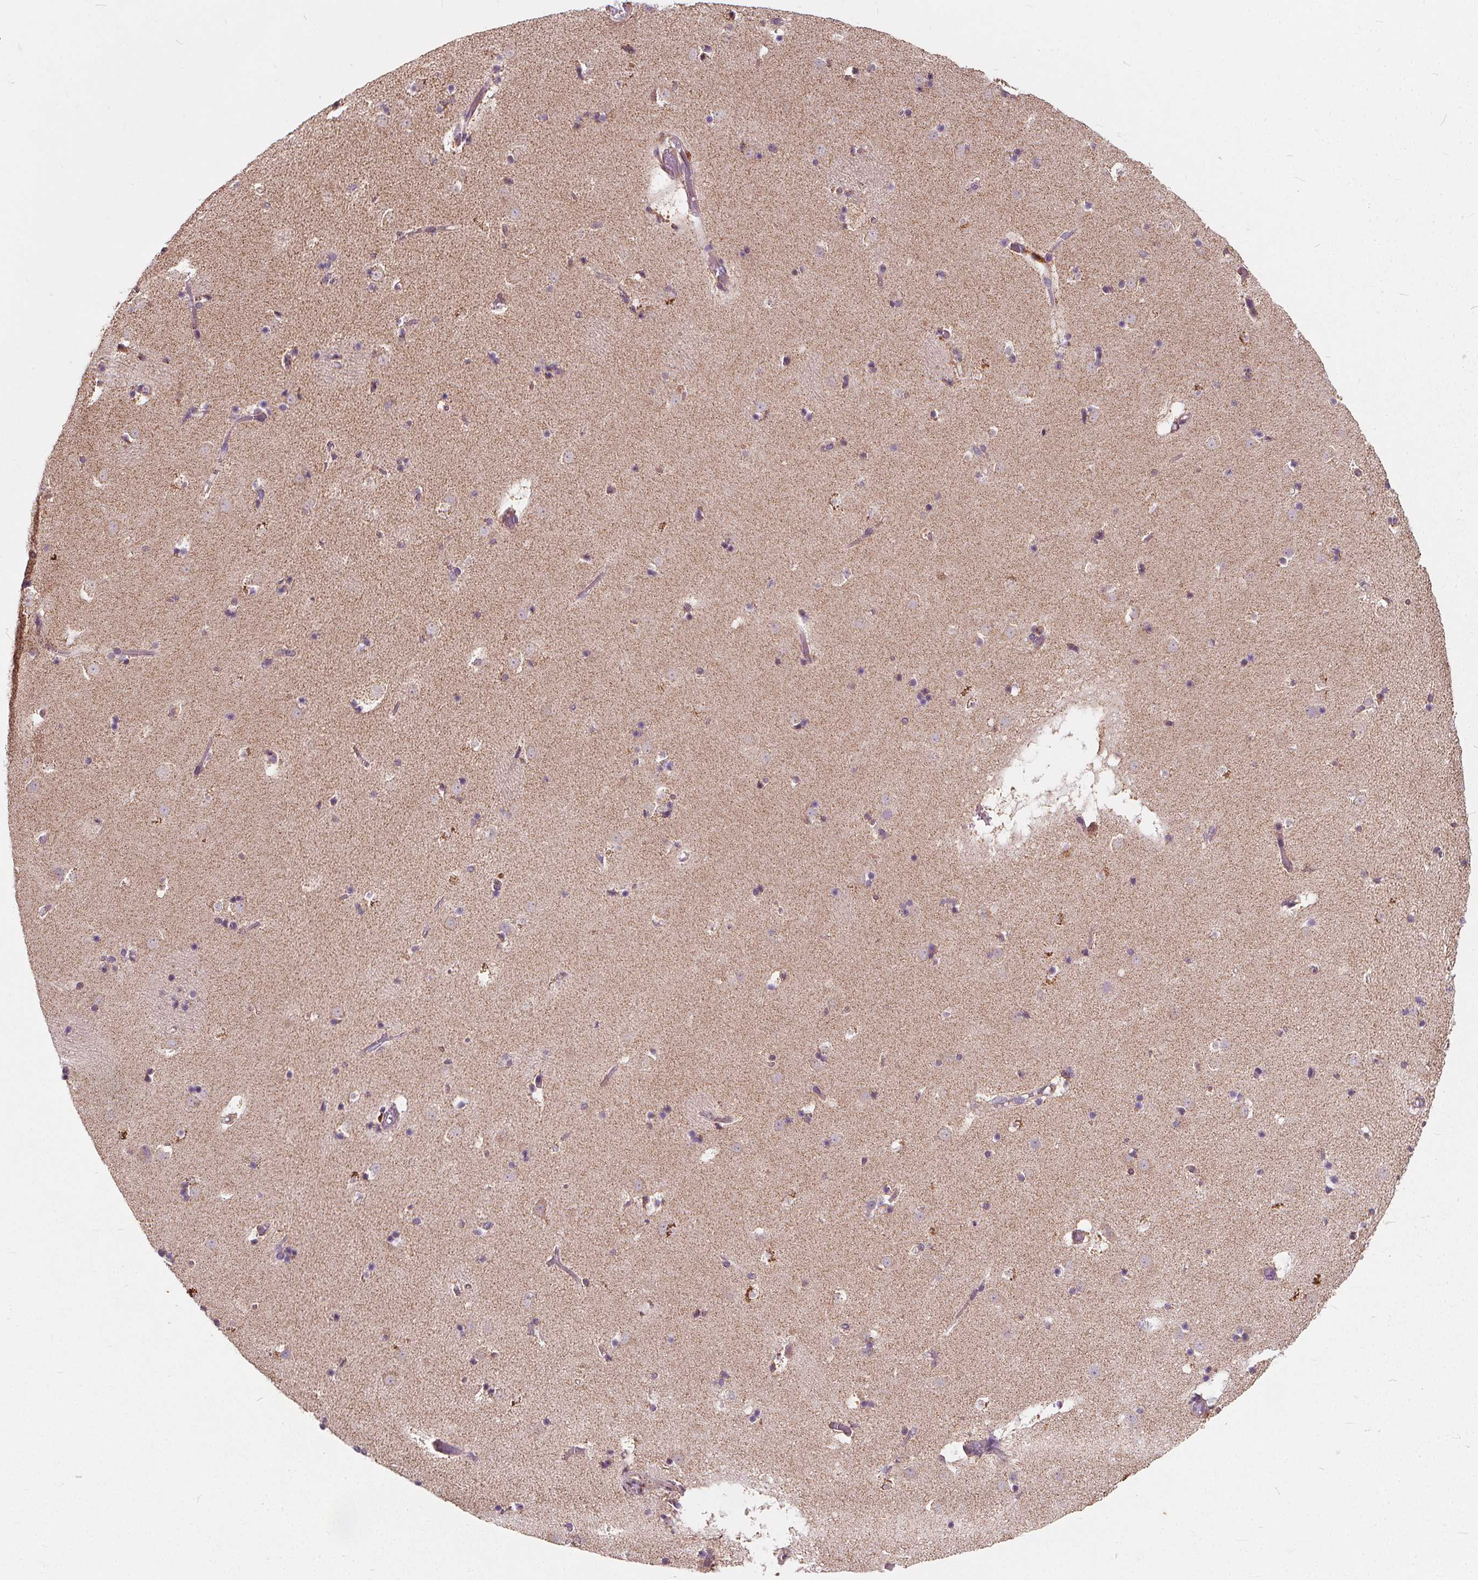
{"staining": {"intensity": "negative", "quantity": "none", "location": "none"}, "tissue": "caudate", "cell_type": "Glial cells", "image_type": "normal", "snomed": [{"axis": "morphology", "description": "Normal tissue, NOS"}, {"axis": "topography", "description": "Lateral ventricle wall"}], "caption": "Photomicrograph shows no protein expression in glial cells of benign caudate.", "gene": "ORAI2", "patient": {"sex": "female", "age": 42}}